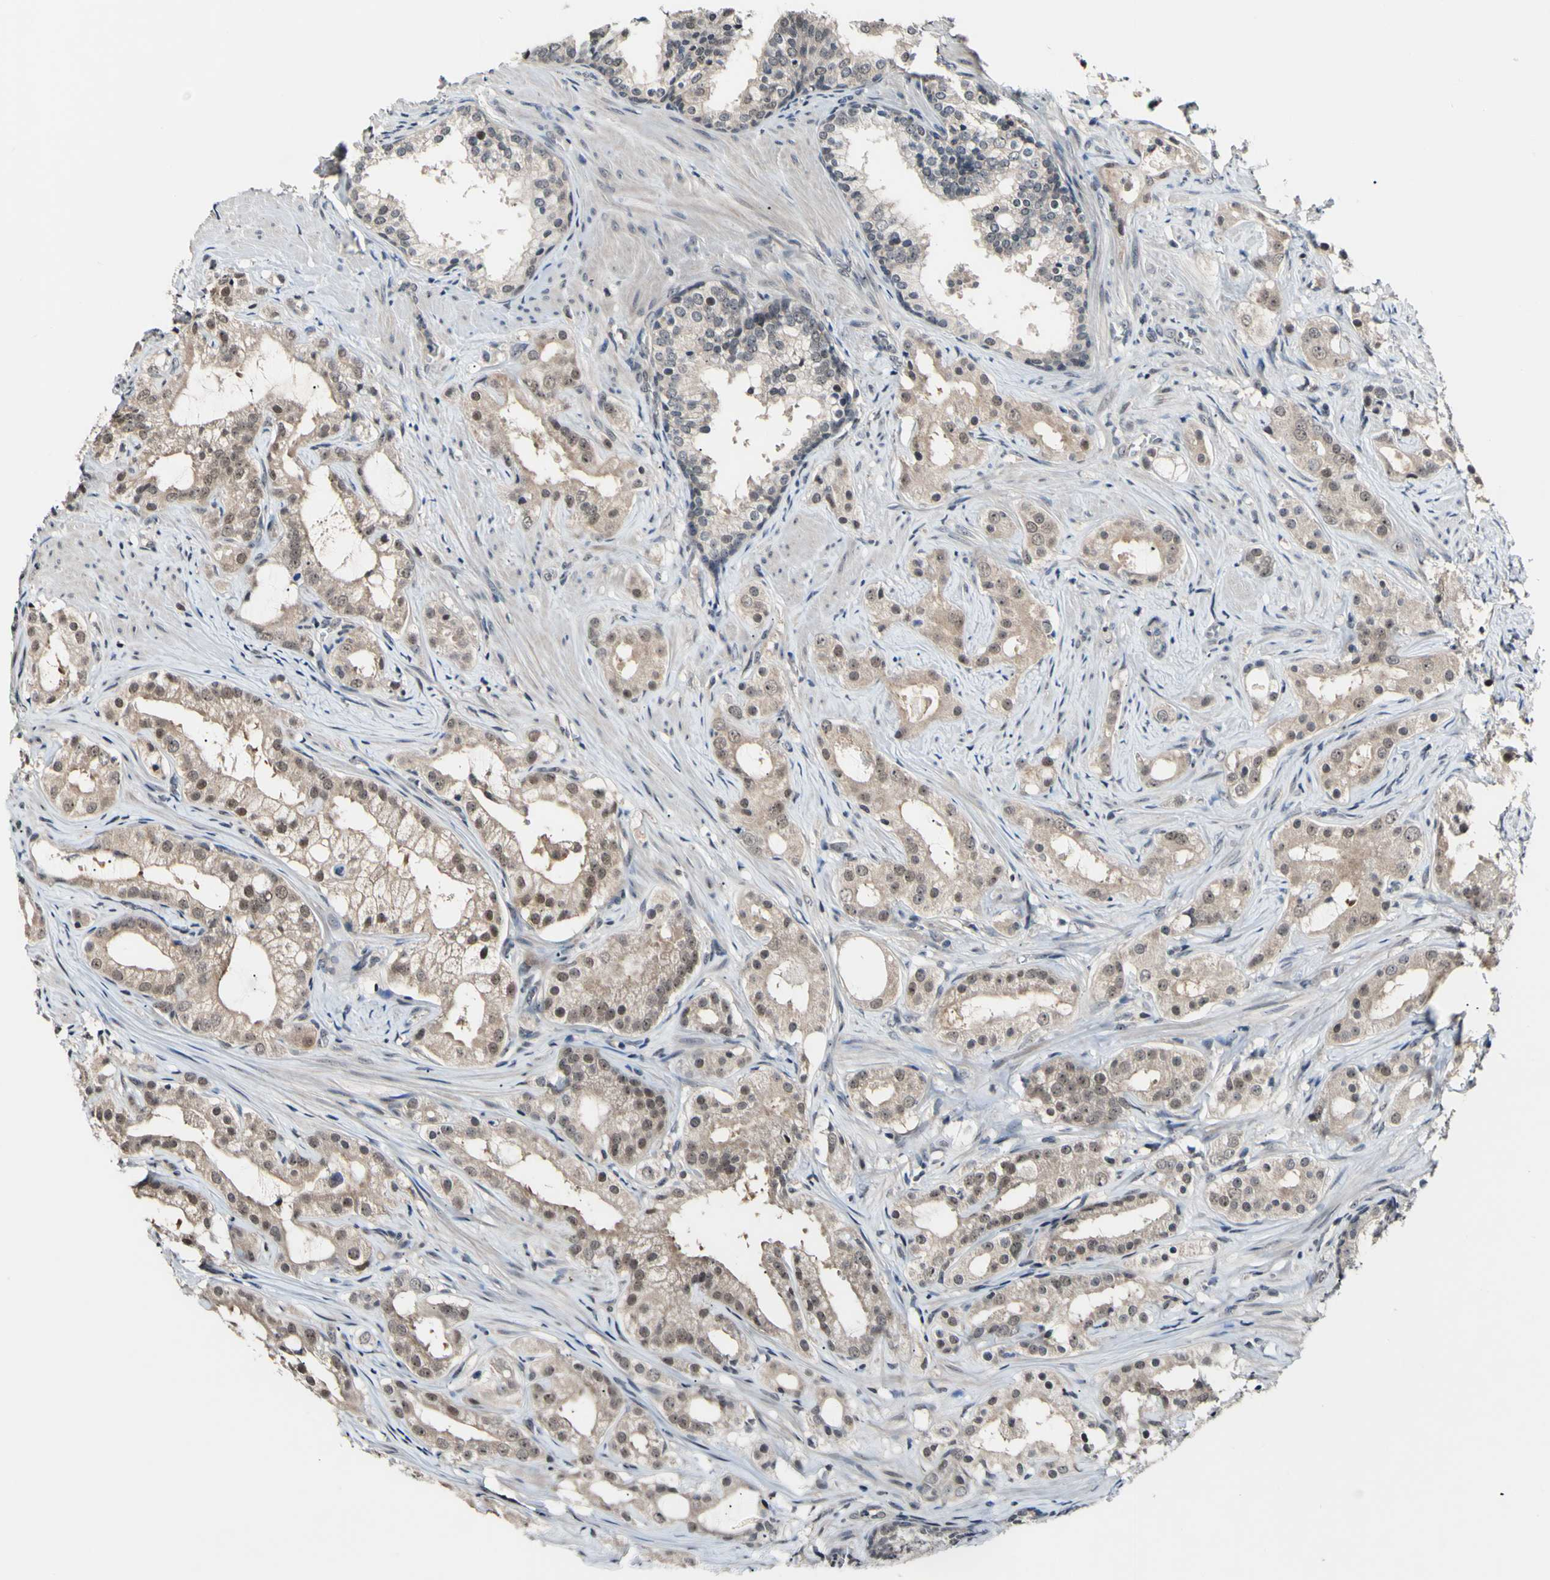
{"staining": {"intensity": "weak", "quantity": ">75%", "location": "cytoplasmic/membranous,nuclear"}, "tissue": "prostate cancer", "cell_type": "Tumor cells", "image_type": "cancer", "snomed": [{"axis": "morphology", "description": "Adenocarcinoma, Low grade"}, {"axis": "topography", "description": "Prostate"}], "caption": "Immunohistochemical staining of human prostate cancer (low-grade adenocarcinoma) exhibits weak cytoplasmic/membranous and nuclear protein staining in approximately >75% of tumor cells.", "gene": "PSMD10", "patient": {"sex": "male", "age": 59}}